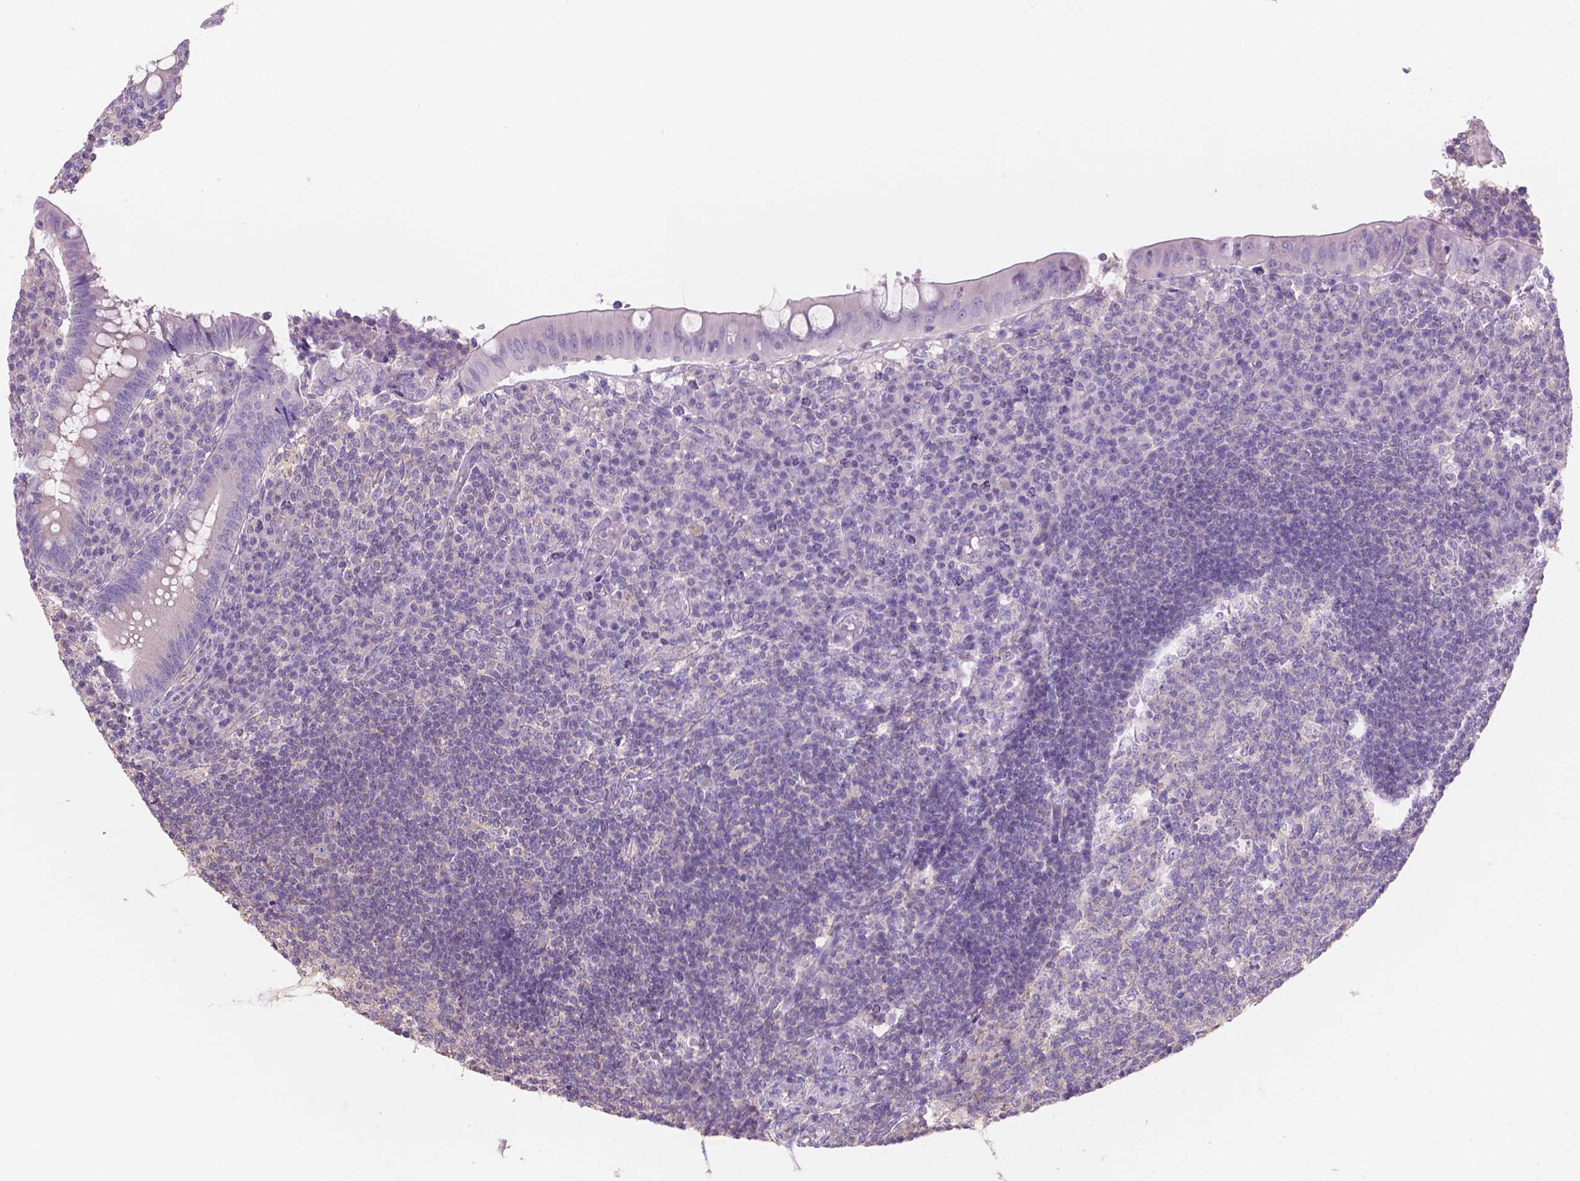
{"staining": {"intensity": "negative", "quantity": "none", "location": "none"}, "tissue": "appendix", "cell_type": "Glandular cells", "image_type": "normal", "snomed": [{"axis": "morphology", "description": "Normal tissue, NOS"}, {"axis": "topography", "description": "Appendix"}], "caption": "A micrograph of appendix stained for a protein displays no brown staining in glandular cells. Nuclei are stained in blue.", "gene": "SBSN", "patient": {"sex": "male", "age": 18}}